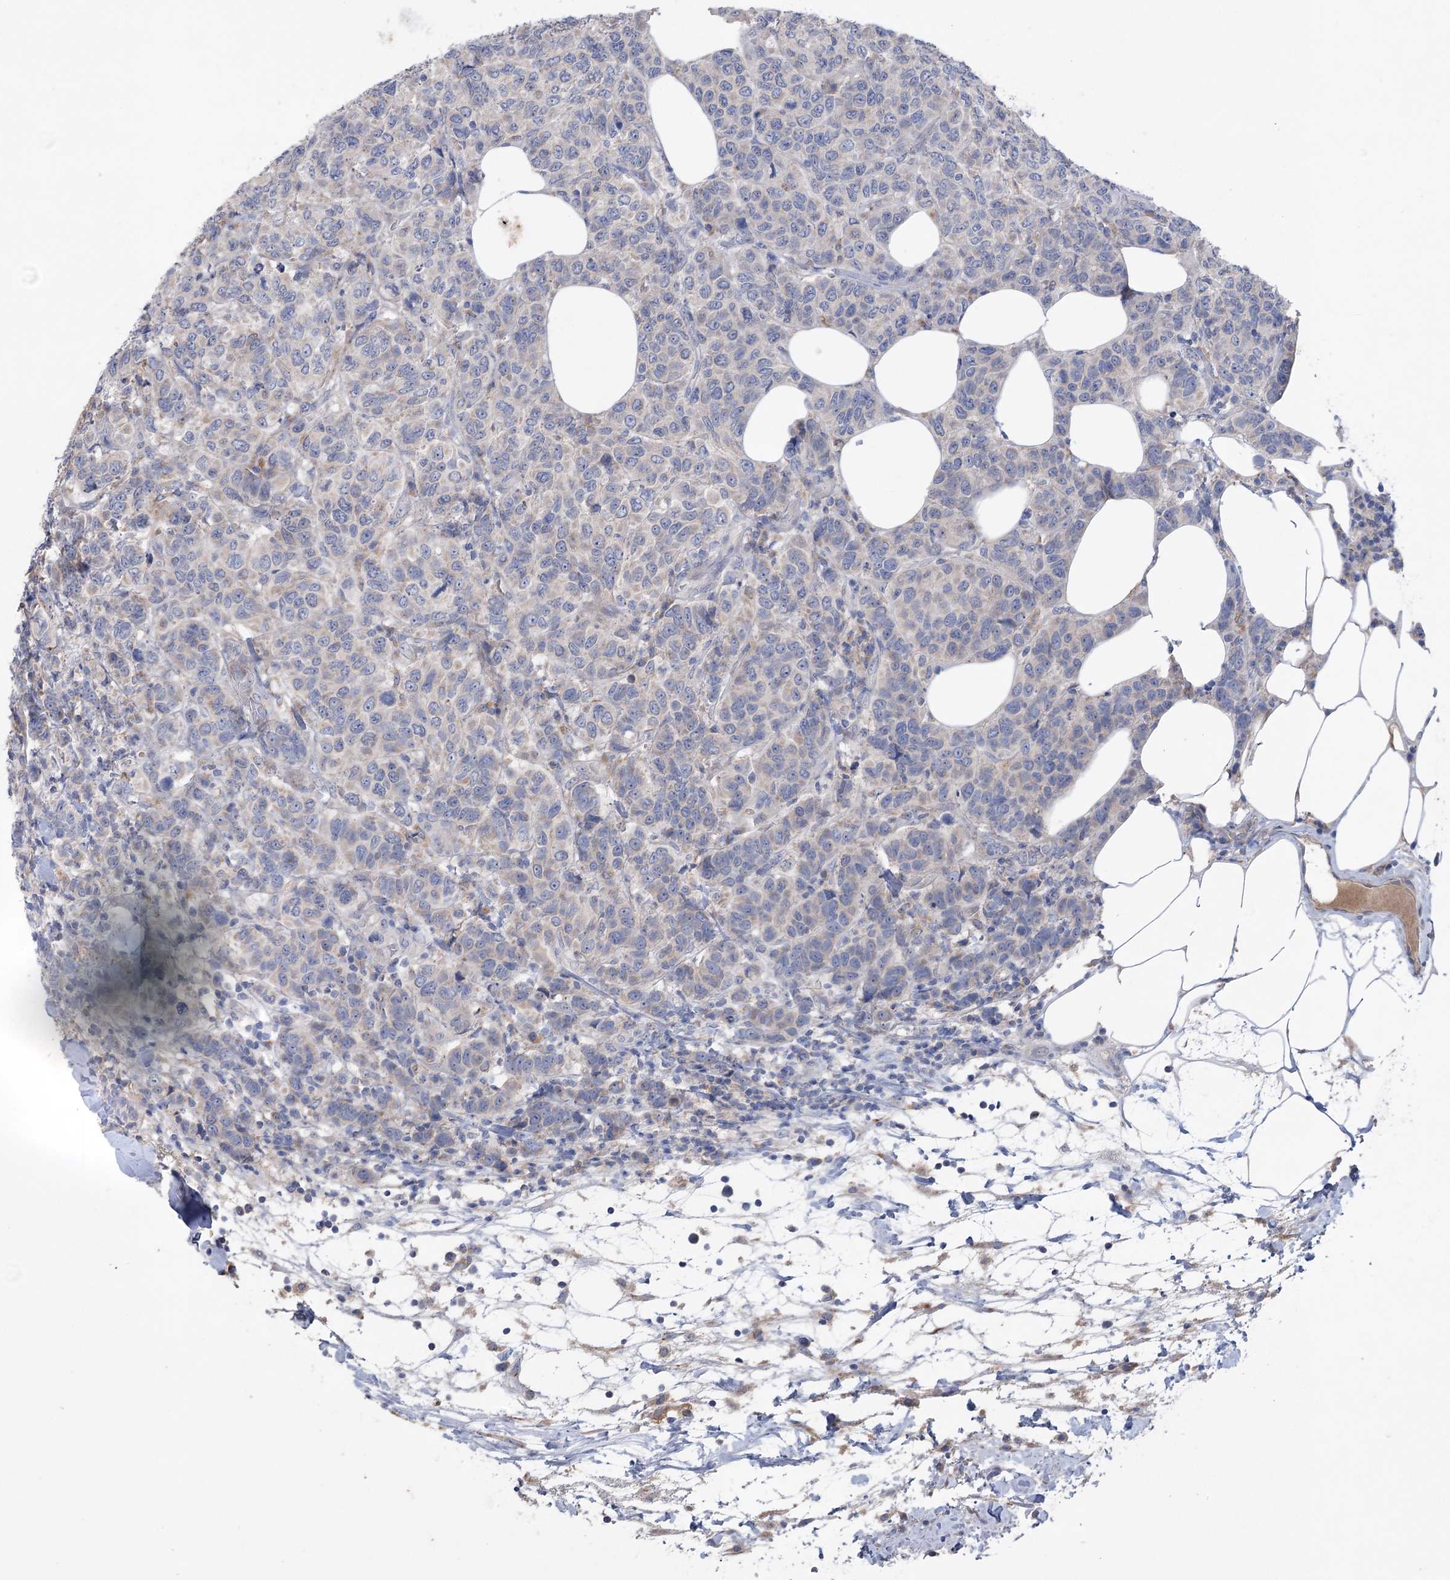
{"staining": {"intensity": "negative", "quantity": "none", "location": "none"}, "tissue": "breast cancer", "cell_type": "Tumor cells", "image_type": "cancer", "snomed": [{"axis": "morphology", "description": "Duct carcinoma"}, {"axis": "topography", "description": "Breast"}], "caption": "A high-resolution image shows immunohistochemistry (IHC) staining of breast cancer (infiltrating ductal carcinoma), which exhibits no significant staining in tumor cells.", "gene": "MTCH2", "patient": {"sex": "female", "age": 55}}